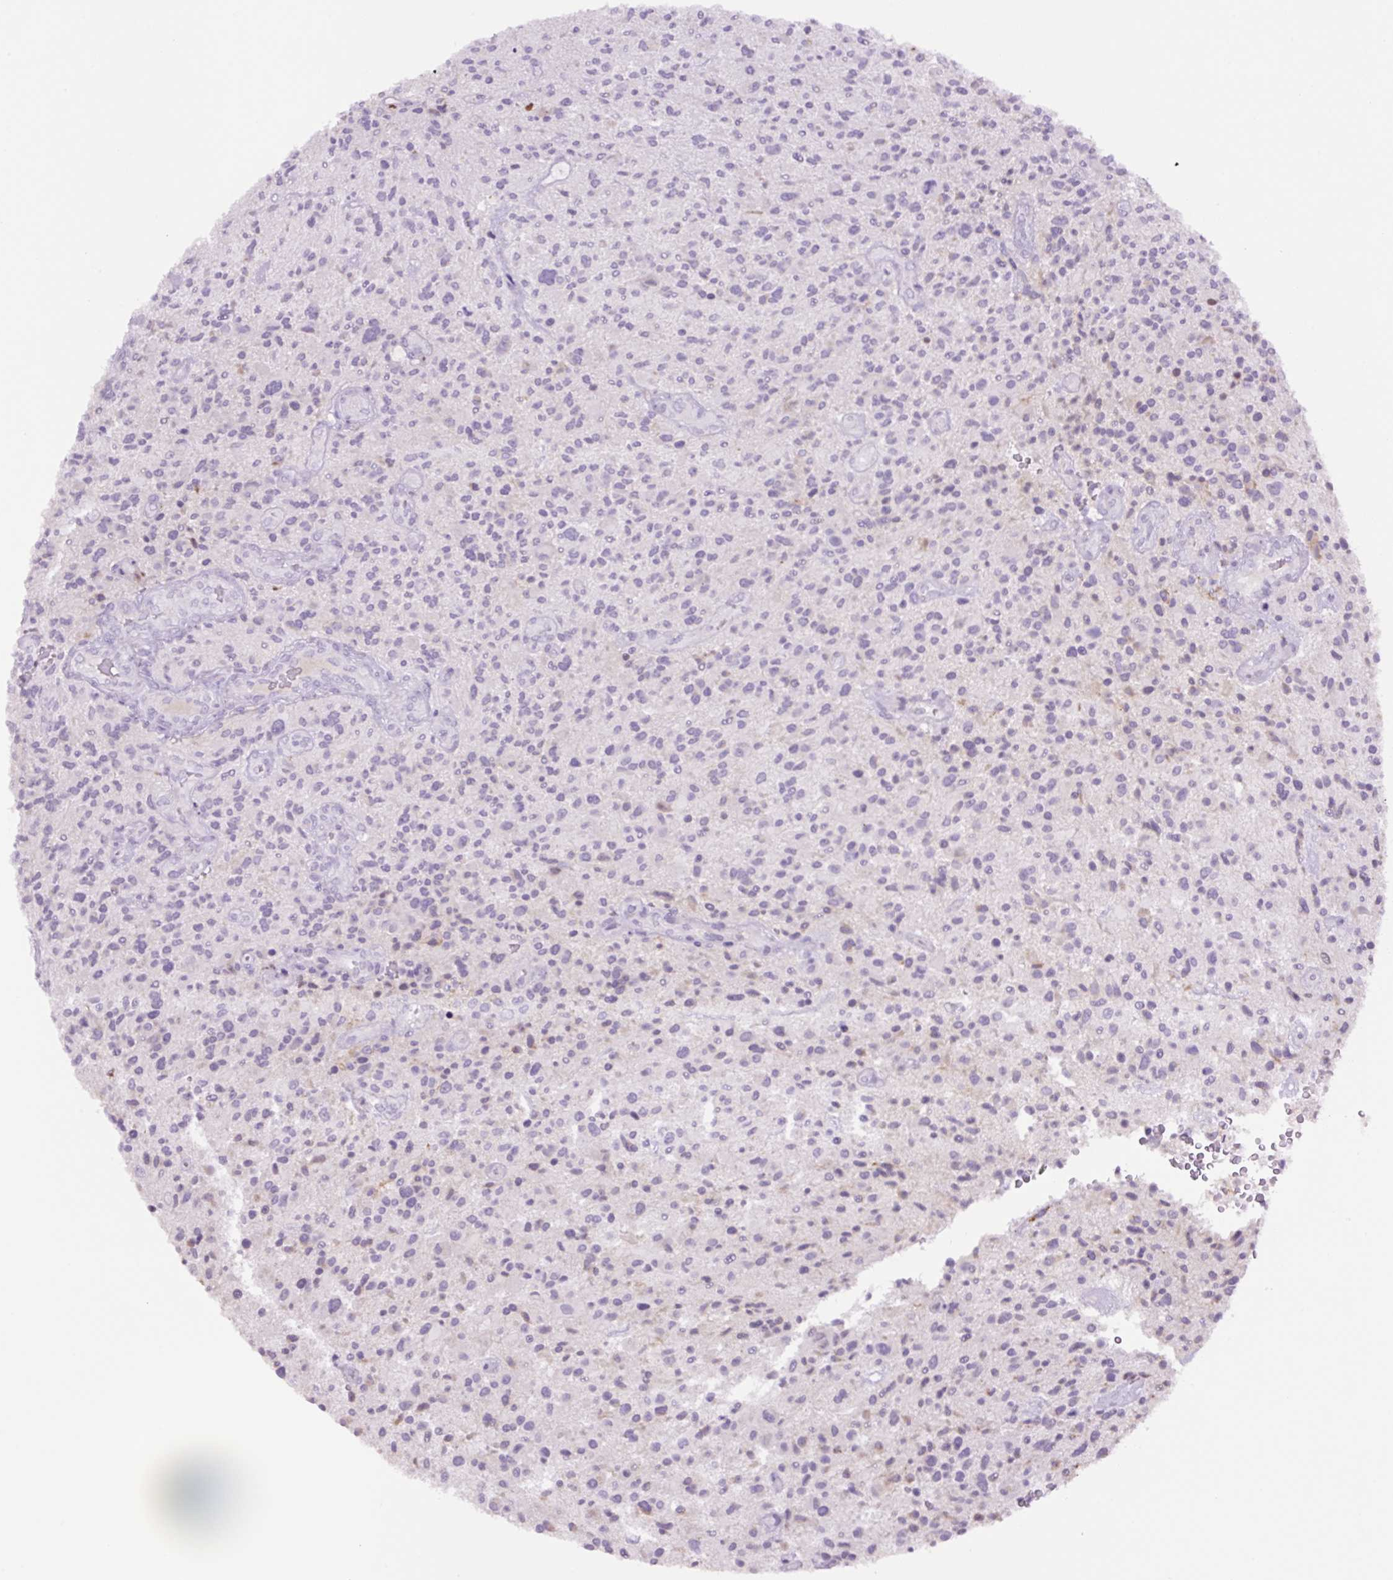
{"staining": {"intensity": "negative", "quantity": "none", "location": "none"}, "tissue": "glioma", "cell_type": "Tumor cells", "image_type": "cancer", "snomed": [{"axis": "morphology", "description": "Glioma, malignant, High grade"}, {"axis": "topography", "description": "Brain"}], "caption": "High magnification brightfield microscopy of glioma stained with DAB (brown) and counterstained with hematoxylin (blue): tumor cells show no significant expression.", "gene": "MFSD3", "patient": {"sex": "male", "age": 47}}